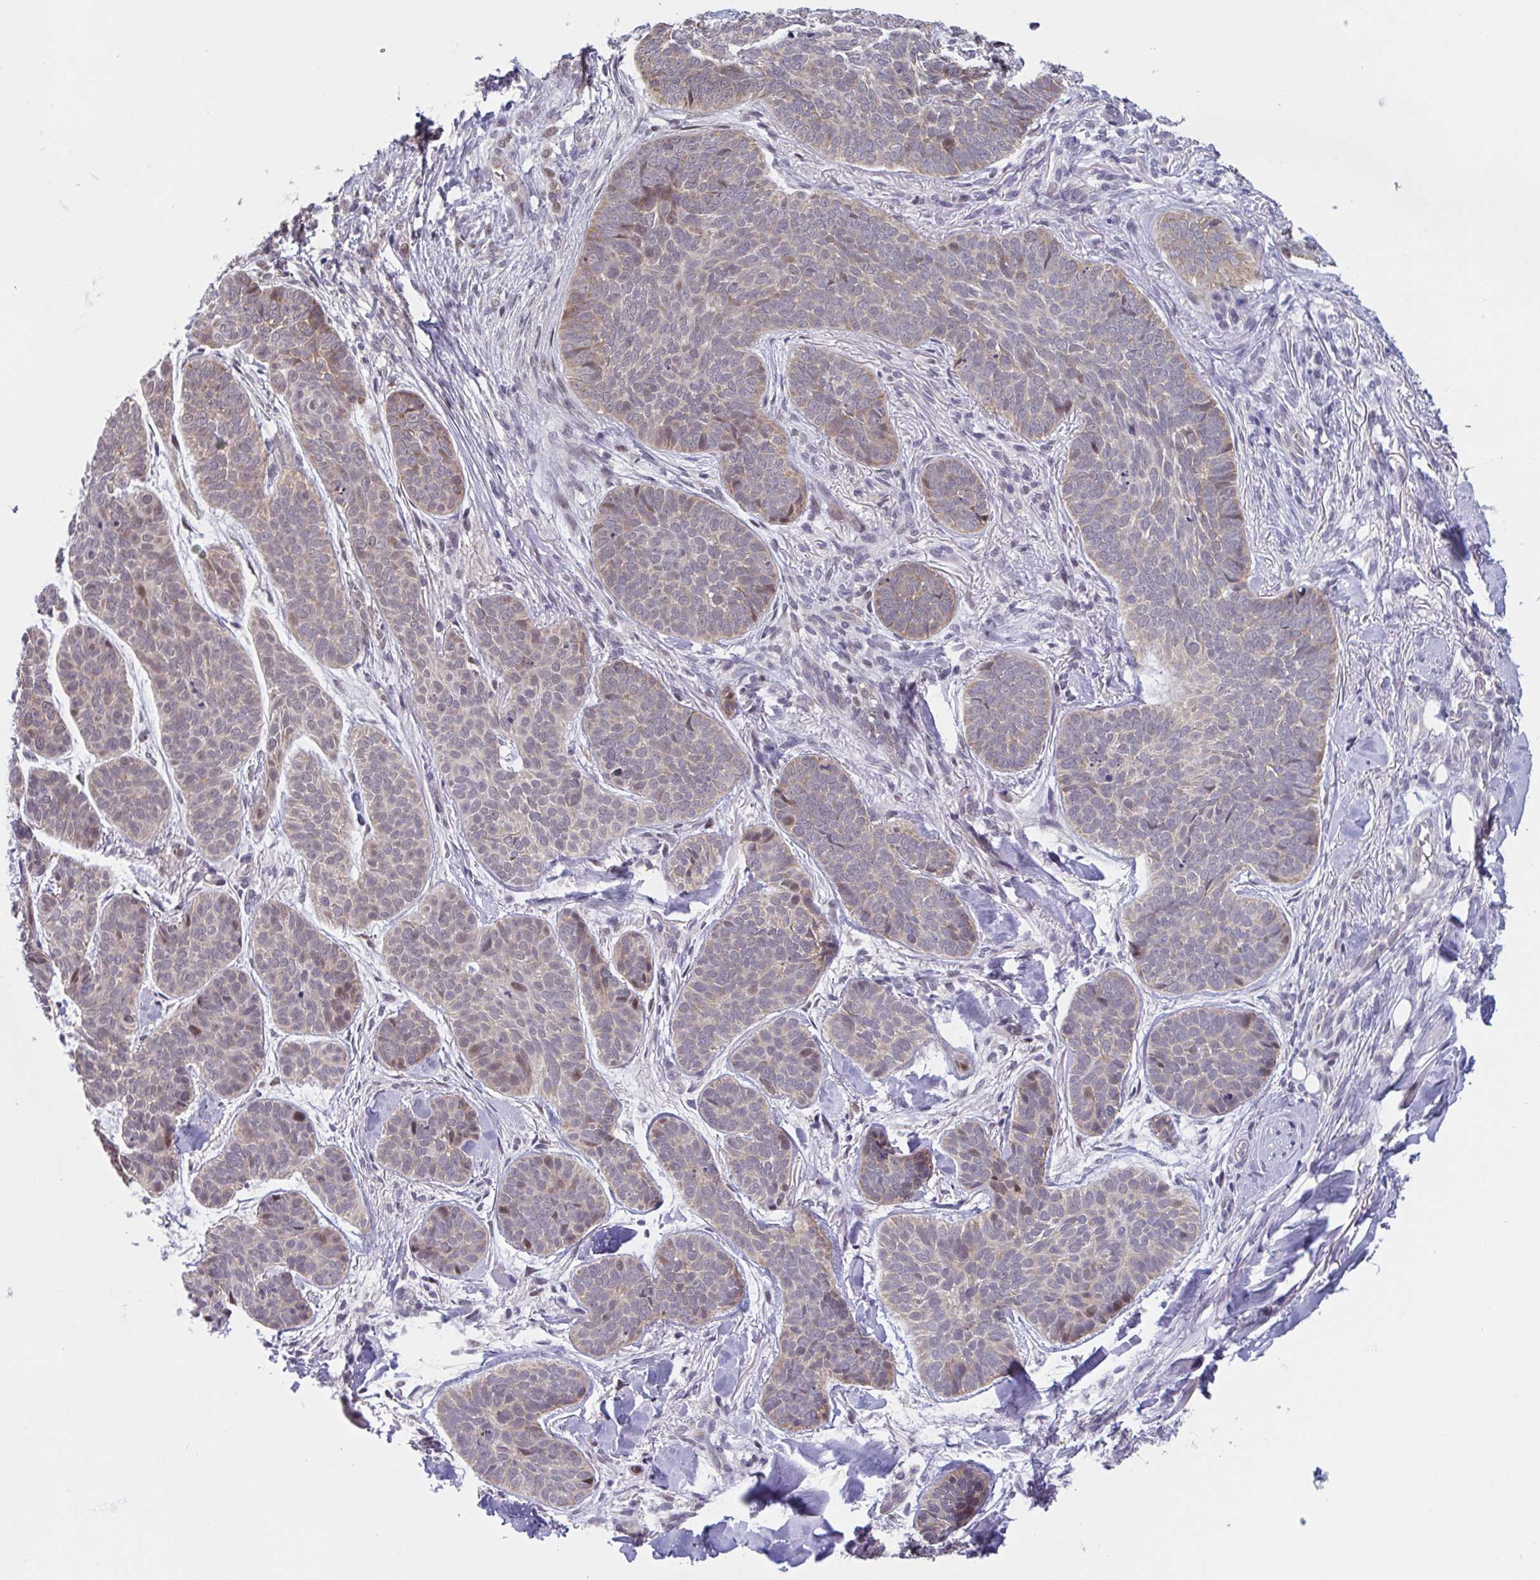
{"staining": {"intensity": "weak", "quantity": "25%-75%", "location": "cytoplasmic/membranous"}, "tissue": "skin cancer", "cell_type": "Tumor cells", "image_type": "cancer", "snomed": [{"axis": "morphology", "description": "Basal cell carcinoma"}, {"axis": "topography", "description": "Skin"}, {"axis": "topography", "description": "Skin of nose"}], "caption": "Immunohistochemistry (IHC) micrograph of neoplastic tissue: human skin basal cell carcinoma stained using immunohistochemistry demonstrates low levels of weak protein expression localized specifically in the cytoplasmic/membranous of tumor cells, appearing as a cytoplasmic/membranous brown color.", "gene": "RIOK1", "patient": {"sex": "female", "age": 81}}